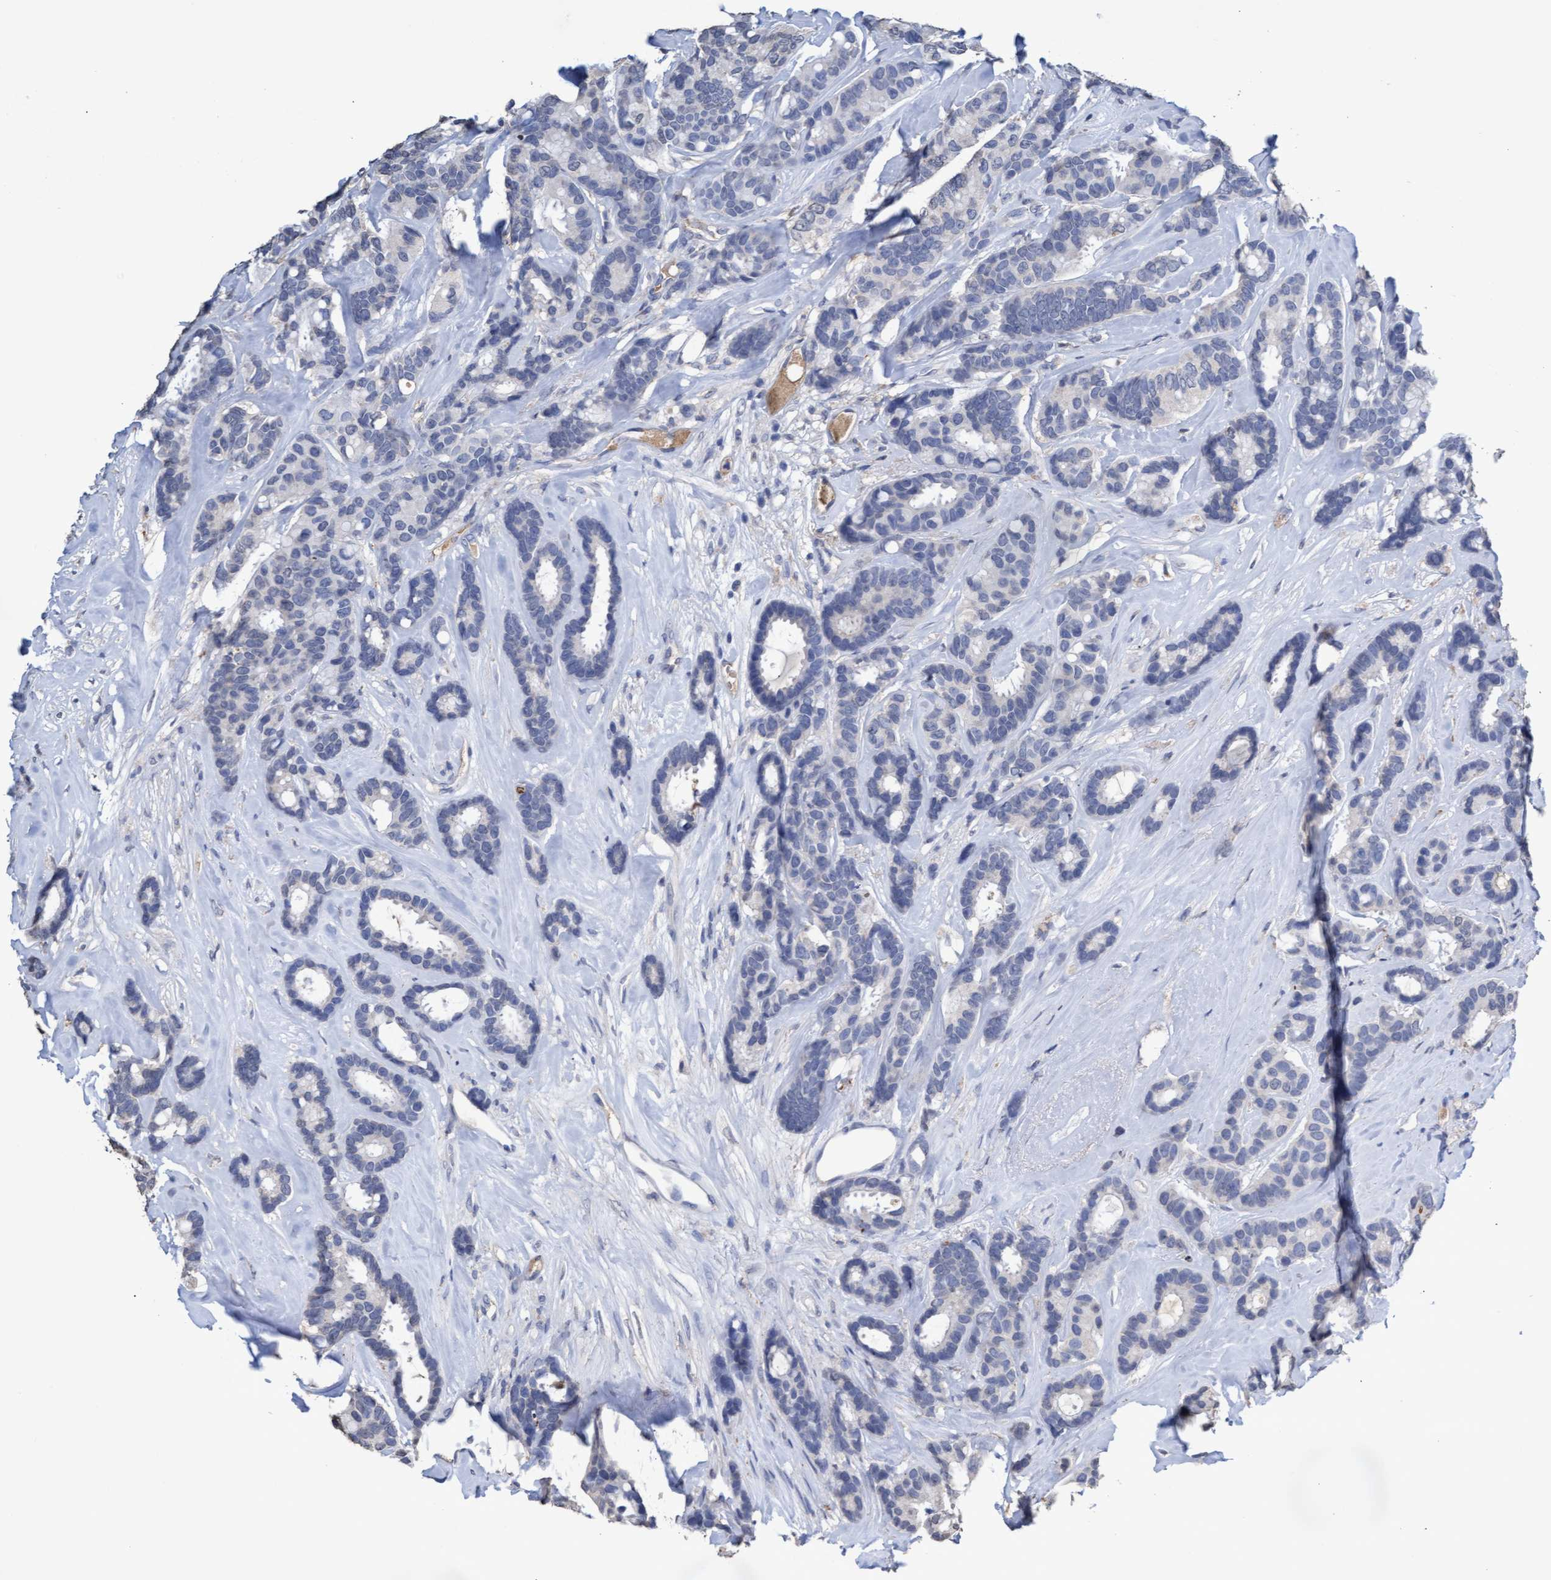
{"staining": {"intensity": "negative", "quantity": "none", "location": "none"}, "tissue": "breast cancer", "cell_type": "Tumor cells", "image_type": "cancer", "snomed": [{"axis": "morphology", "description": "Duct carcinoma"}, {"axis": "topography", "description": "Breast"}], "caption": "Immunohistochemistry of breast infiltrating ductal carcinoma reveals no expression in tumor cells.", "gene": "GPR39", "patient": {"sex": "female", "age": 87}}